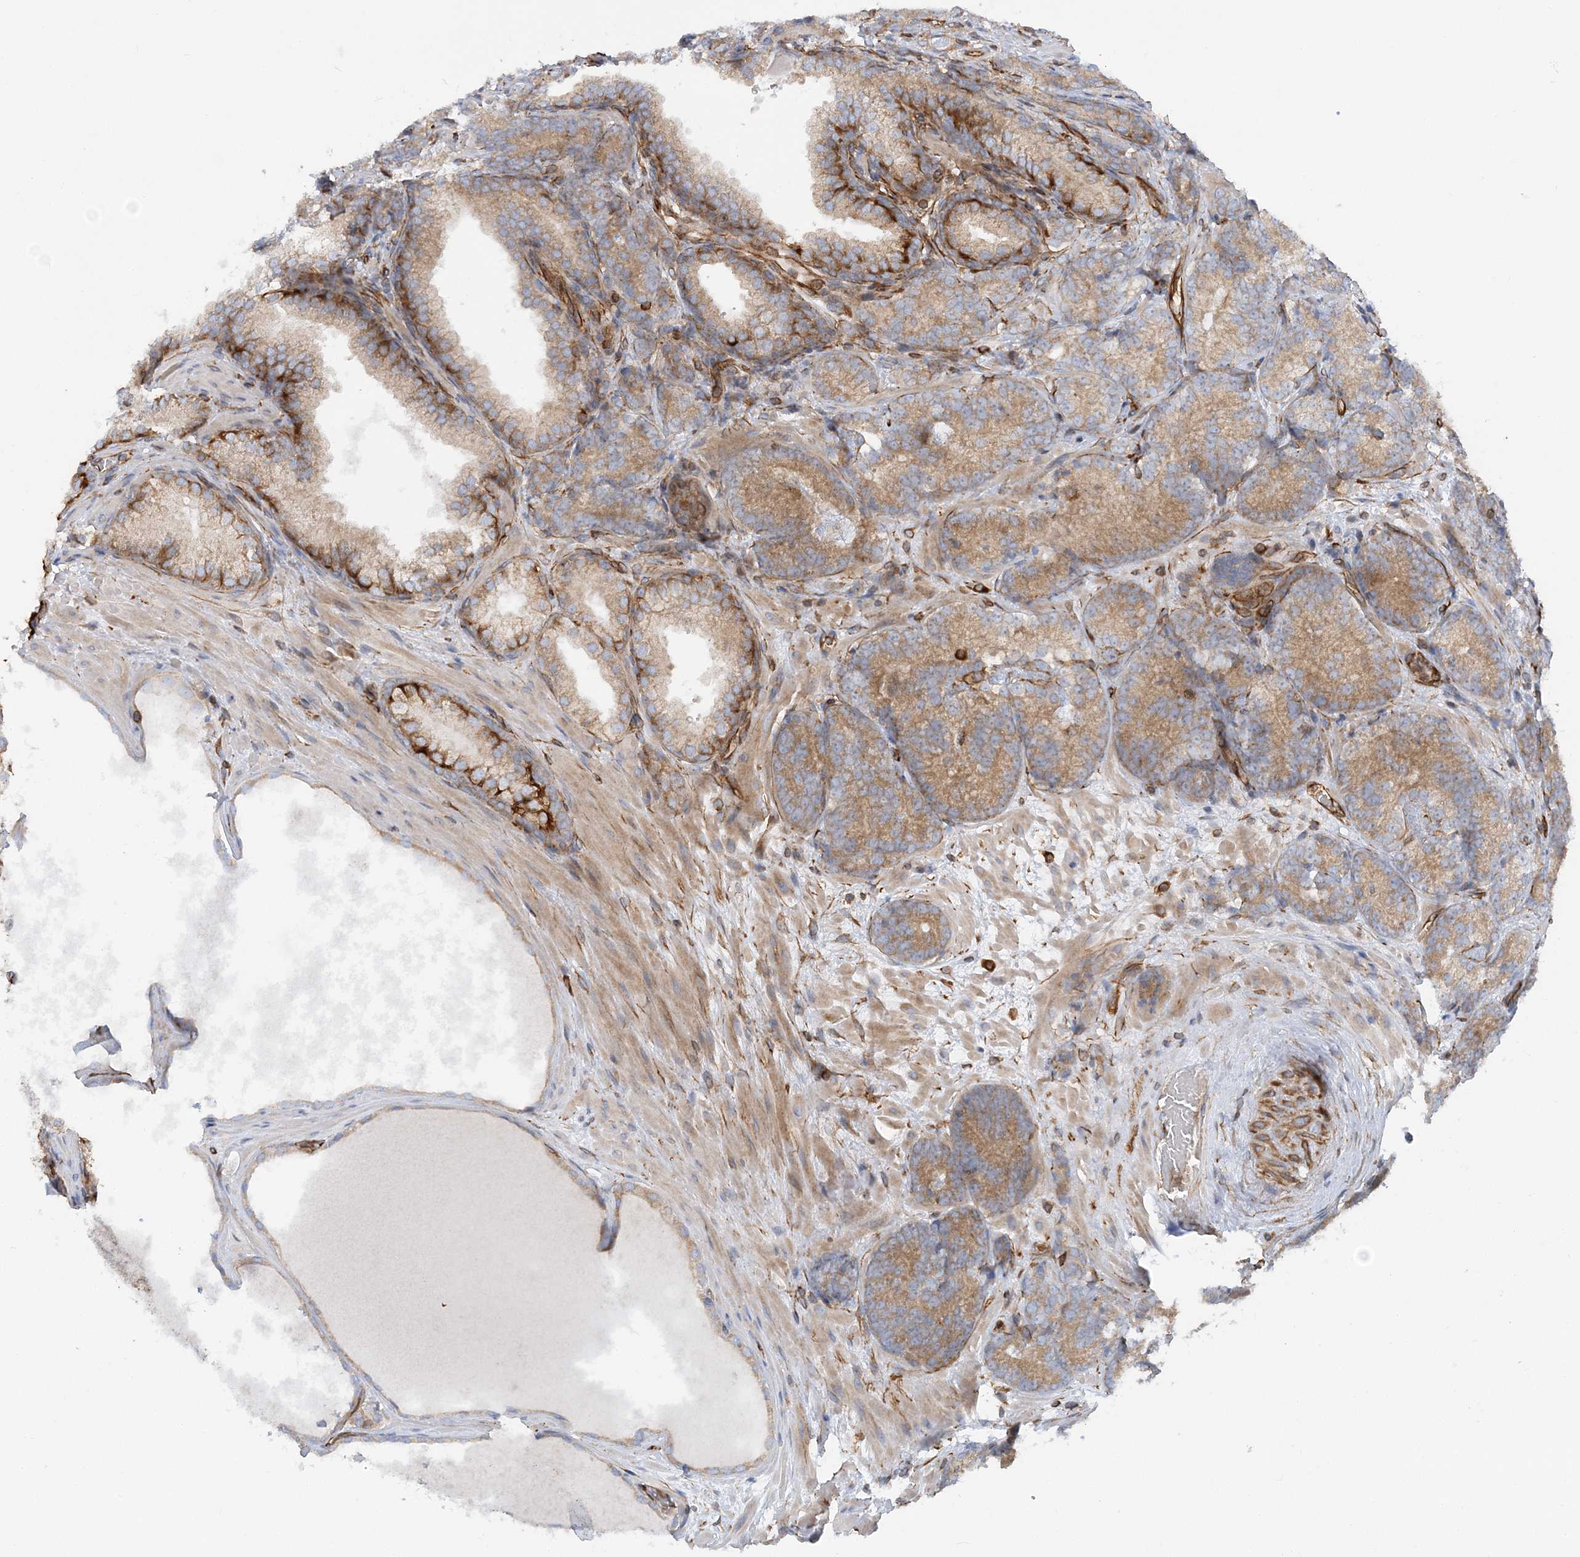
{"staining": {"intensity": "moderate", "quantity": ">75%", "location": "cytoplasmic/membranous"}, "tissue": "prostate cancer", "cell_type": "Tumor cells", "image_type": "cancer", "snomed": [{"axis": "morphology", "description": "Adenocarcinoma, High grade"}, {"axis": "topography", "description": "Prostate"}], "caption": "Protein analysis of adenocarcinoma (high-grade) (prostate) tissue reveals moderate cytoplasmic/membranous expression in approximately >75% of tumor cells.", "gene": "FAM114A2", "patient": {"sex": "male", "age": 66}}